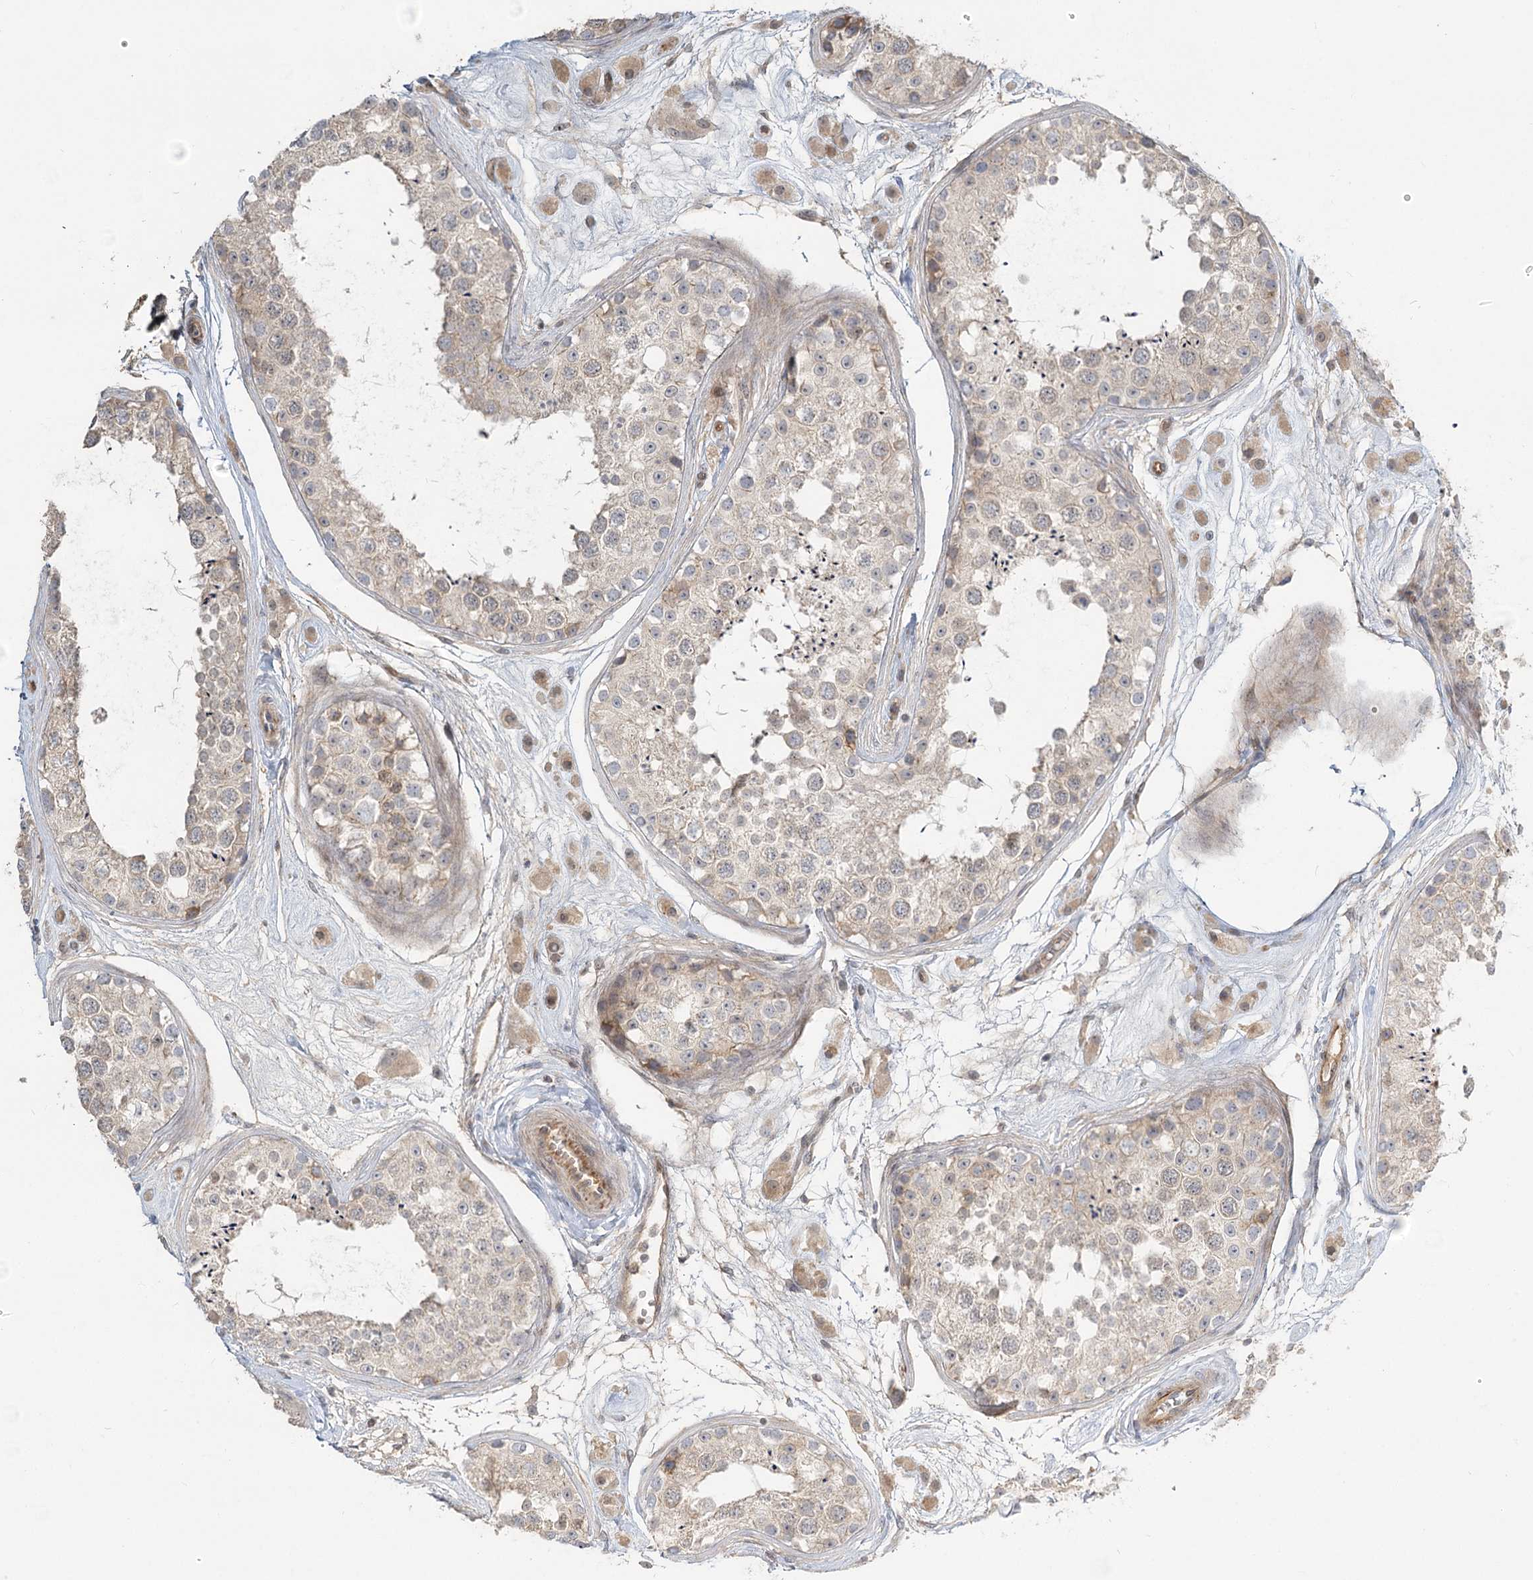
{"staining": {"intensity": "moderate", "quantity": "<25%", "location": "cytoplasmic/membranous"}, "tissue": "testis", "cell_type": "Cells in seminiferous ducts", "image_type": "normal", "snomed": [{"axis": "morphology", "description": "Normal tissue, NOS"}, {"axis": "topography", "description": "Testis"}], "caption": "The micrograph demonstrates immunohistochemical staining of normal testis. There is moderate cytoplasmic/membranous expression is present in about <25% of cells in seminiferous ducts.", "gene": "GUCY2C", "patient": {"sex": "male", "age": 25}}